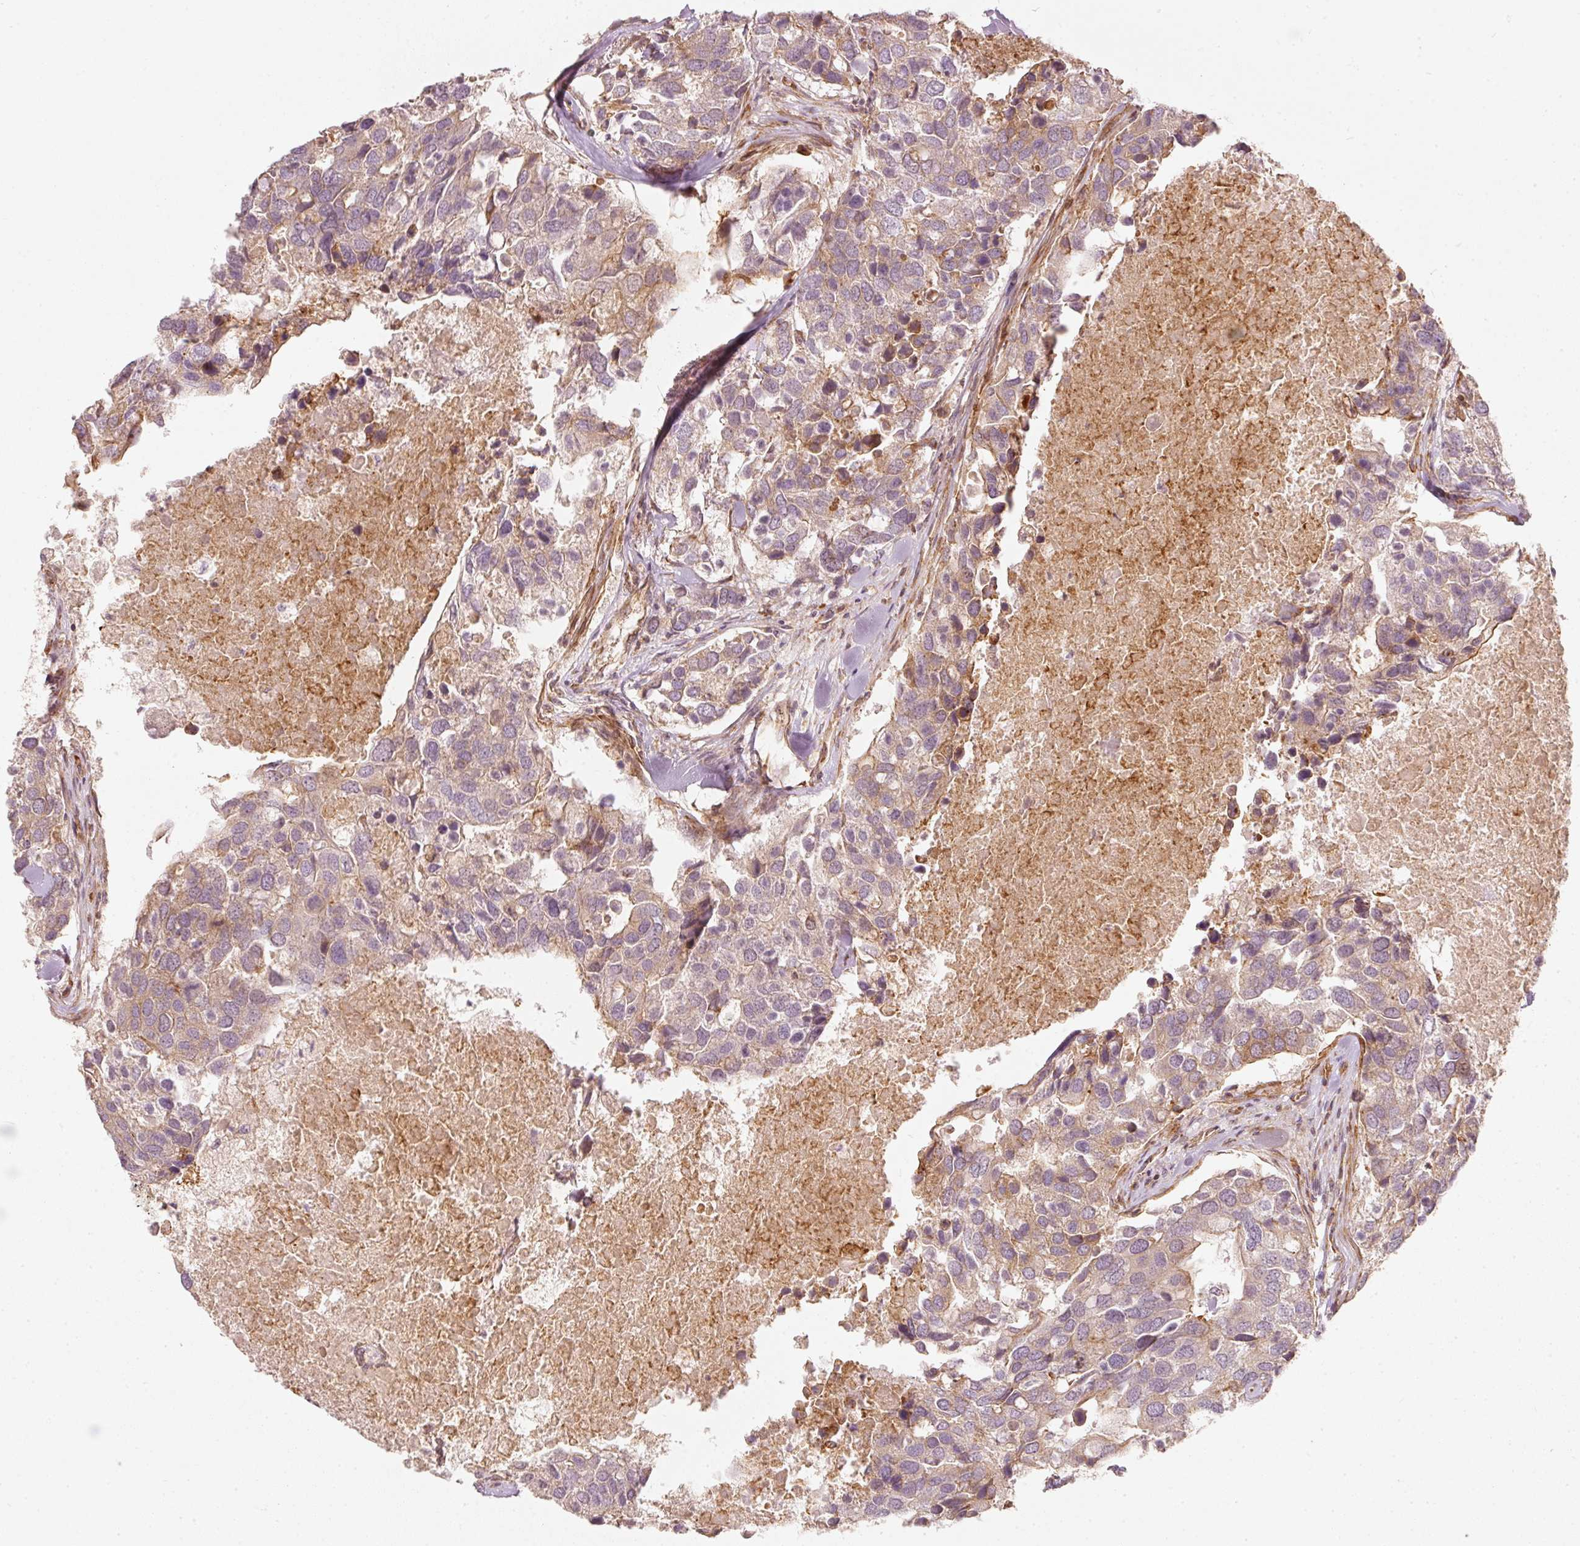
{"staining": {"intensity": "weak", "quantity": "25%-75%", "location": "cytoplasmic/membranous"}, "tissue": "breast cancer", "cell_type": "Tumor cells", "image_type": "cancer", "snomed": [{"axis": "morphology", "description": "Duct carcinoma"}, {"axis": "topography", "description": "Breast"}], "caption": "Immunohistochemistry of human intraductal carcinoma (breast) shows low levels of weak cytoplasmic/membranous positivity in about 25%-75% of tumor cells. (DAB (3,3'-diaminobenzidine) IHC with brightfield microscopy, high magnification).", "gene": "KCNQ1", "patient": {"sex": "female", "age": 83}}